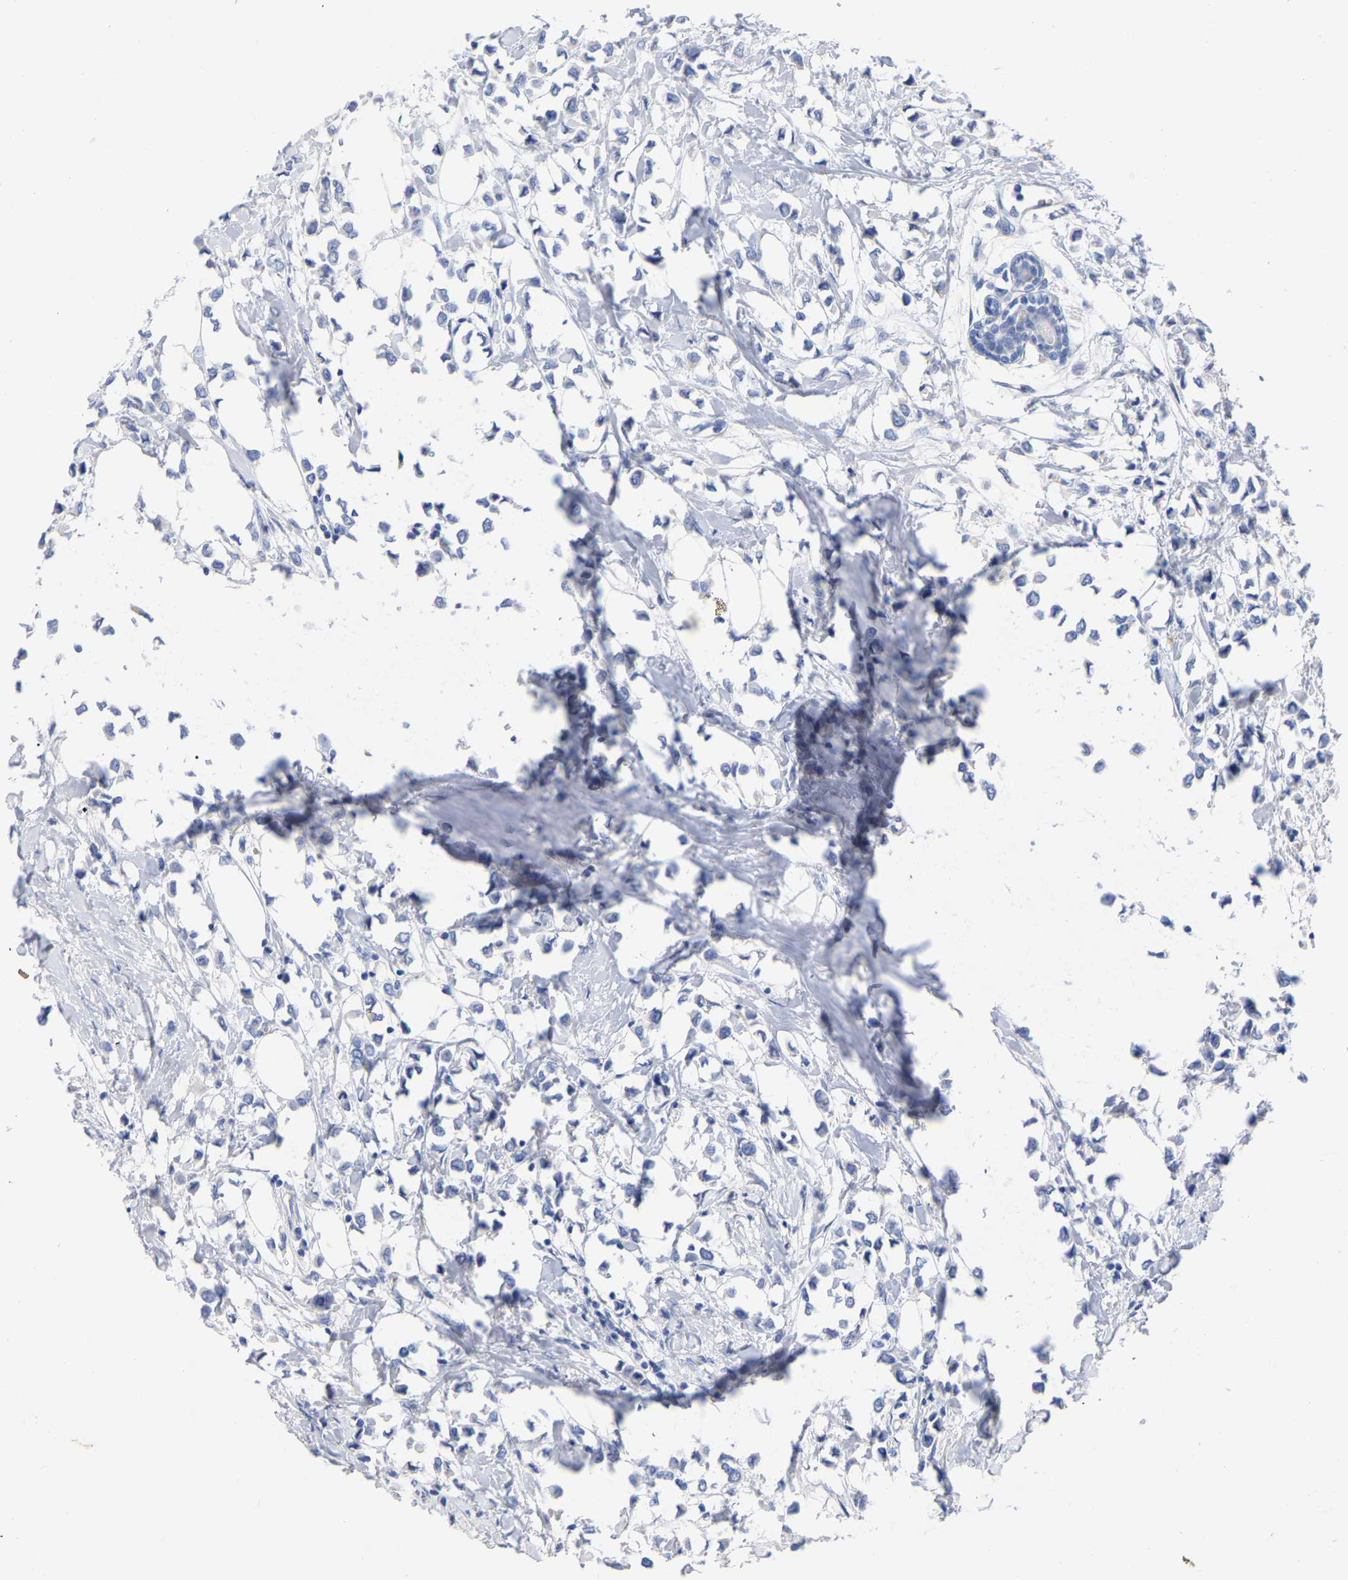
{"staining": {"intensity": "negative", "quantity": "none", "location": "none"}, "tissue": "breast cancer", "cell_type": "Tumor cells", "image_type": "cancer", "snomed": [{"axis": "morphology", "description": "Lobular carcinoma"}, {"axis": "topography", "description": "Breast"}], "caption": "Immunohistochemistry image of human breast lobular carcinoma stained for a protein (brown), which exhibits no staining in tumor cells.", "gene": "HAPLN1", "patient": {"sex": "female", "age": 51}}